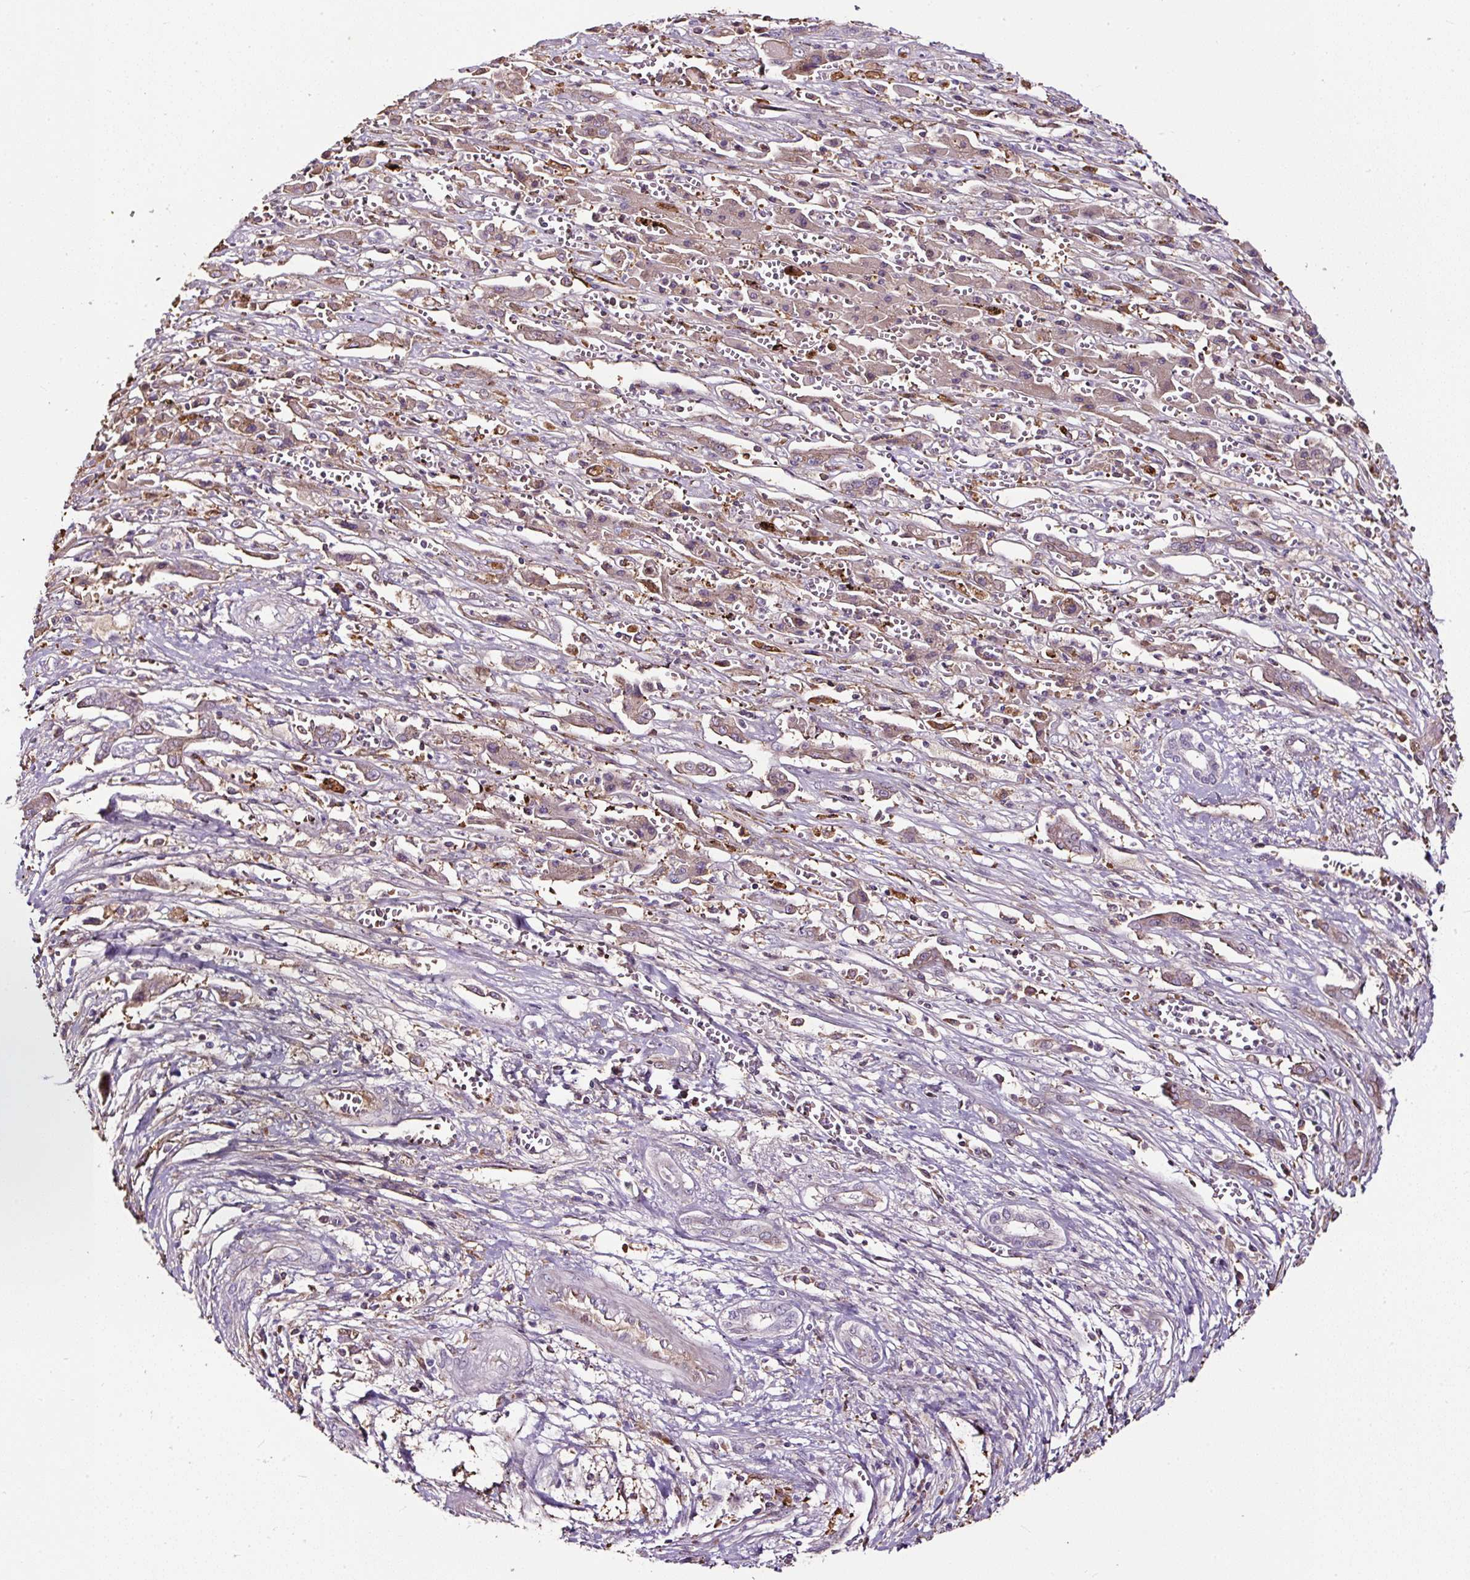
{"staining": {"intensity": "weak", "quantity": "25%-75%", "location": "cytoplasmic/membranous"}, "tissue": "liver cancer", "cell_type": "Tumor cells", "image_type": "cancer", "snomed": [{"axis": "morphology", "description": "Cholangiocarcinoma"}, {"axis": "topography", "description": "Liver"}], "caption": "Brown immunohistochemical staining in liver cancer (cholangiocarcinoma) shows weak cytoplasmic/membranous staining in approximately 25%-75% of tumor cells. (DAB IHC, brown staining for protein, blue staining for nuclei).", "gene": "LRRC24", "patient": {"sex": "male", "age": 67}}